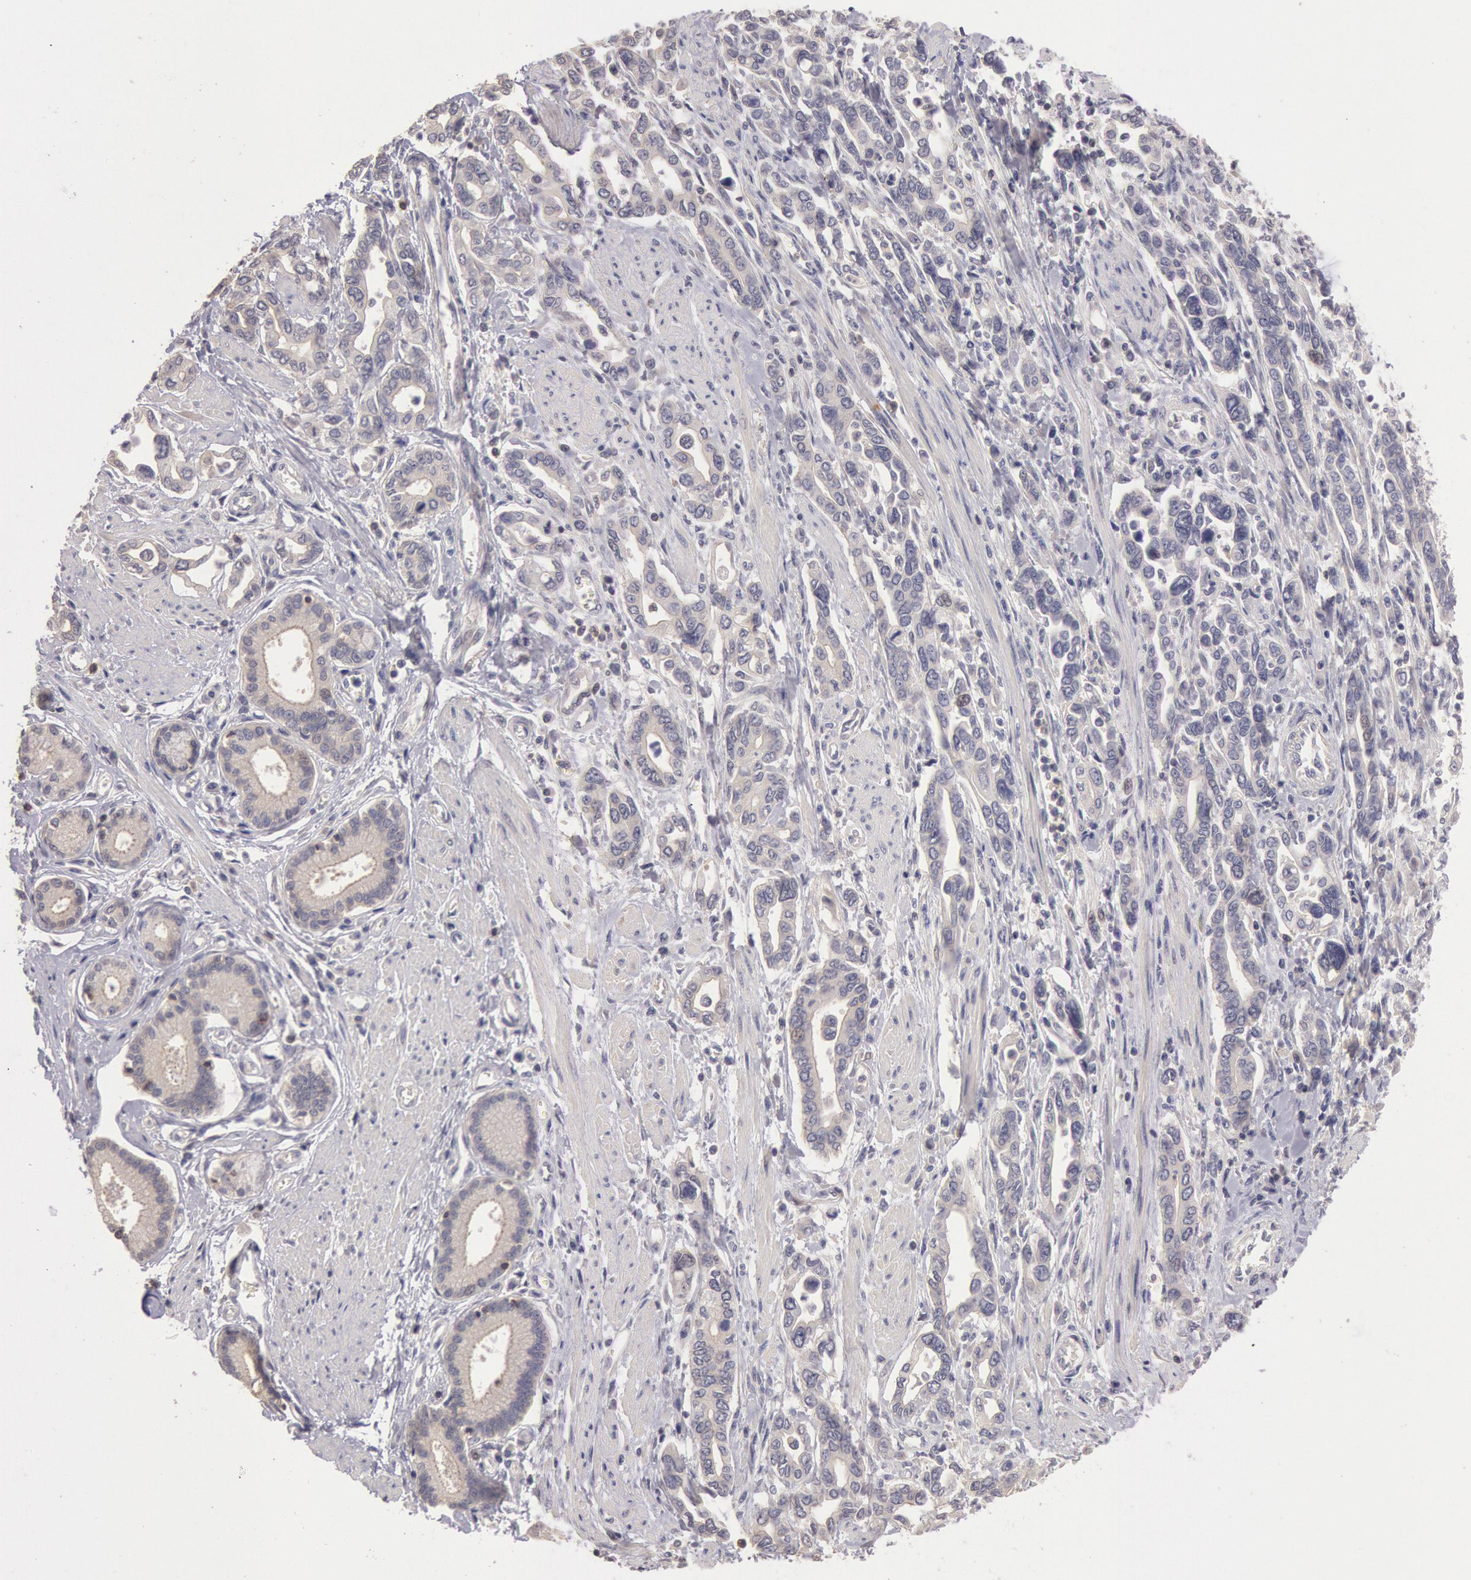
{"staining": {"intensity": "weak", "quantity": ">75%", "location": "cytoplasmic/membranous"}, "tissue": "pancreatic cancer", "cell_type": "Tumor cells", "image_type": "cancer", "snomed": [{"axis": "morphology", "description": "Adenocarcinoma, NOS"}, {"axis": "topography", "description": "Pancreas"}], "caption": "This image demonstrates IHC staining of human pancreatic cancer, with low weak cytoplasmic/membranous staining in about >75% of tumor cells.", "gene": "NMT2", "patient": {"sex": "female", "age": 57}}